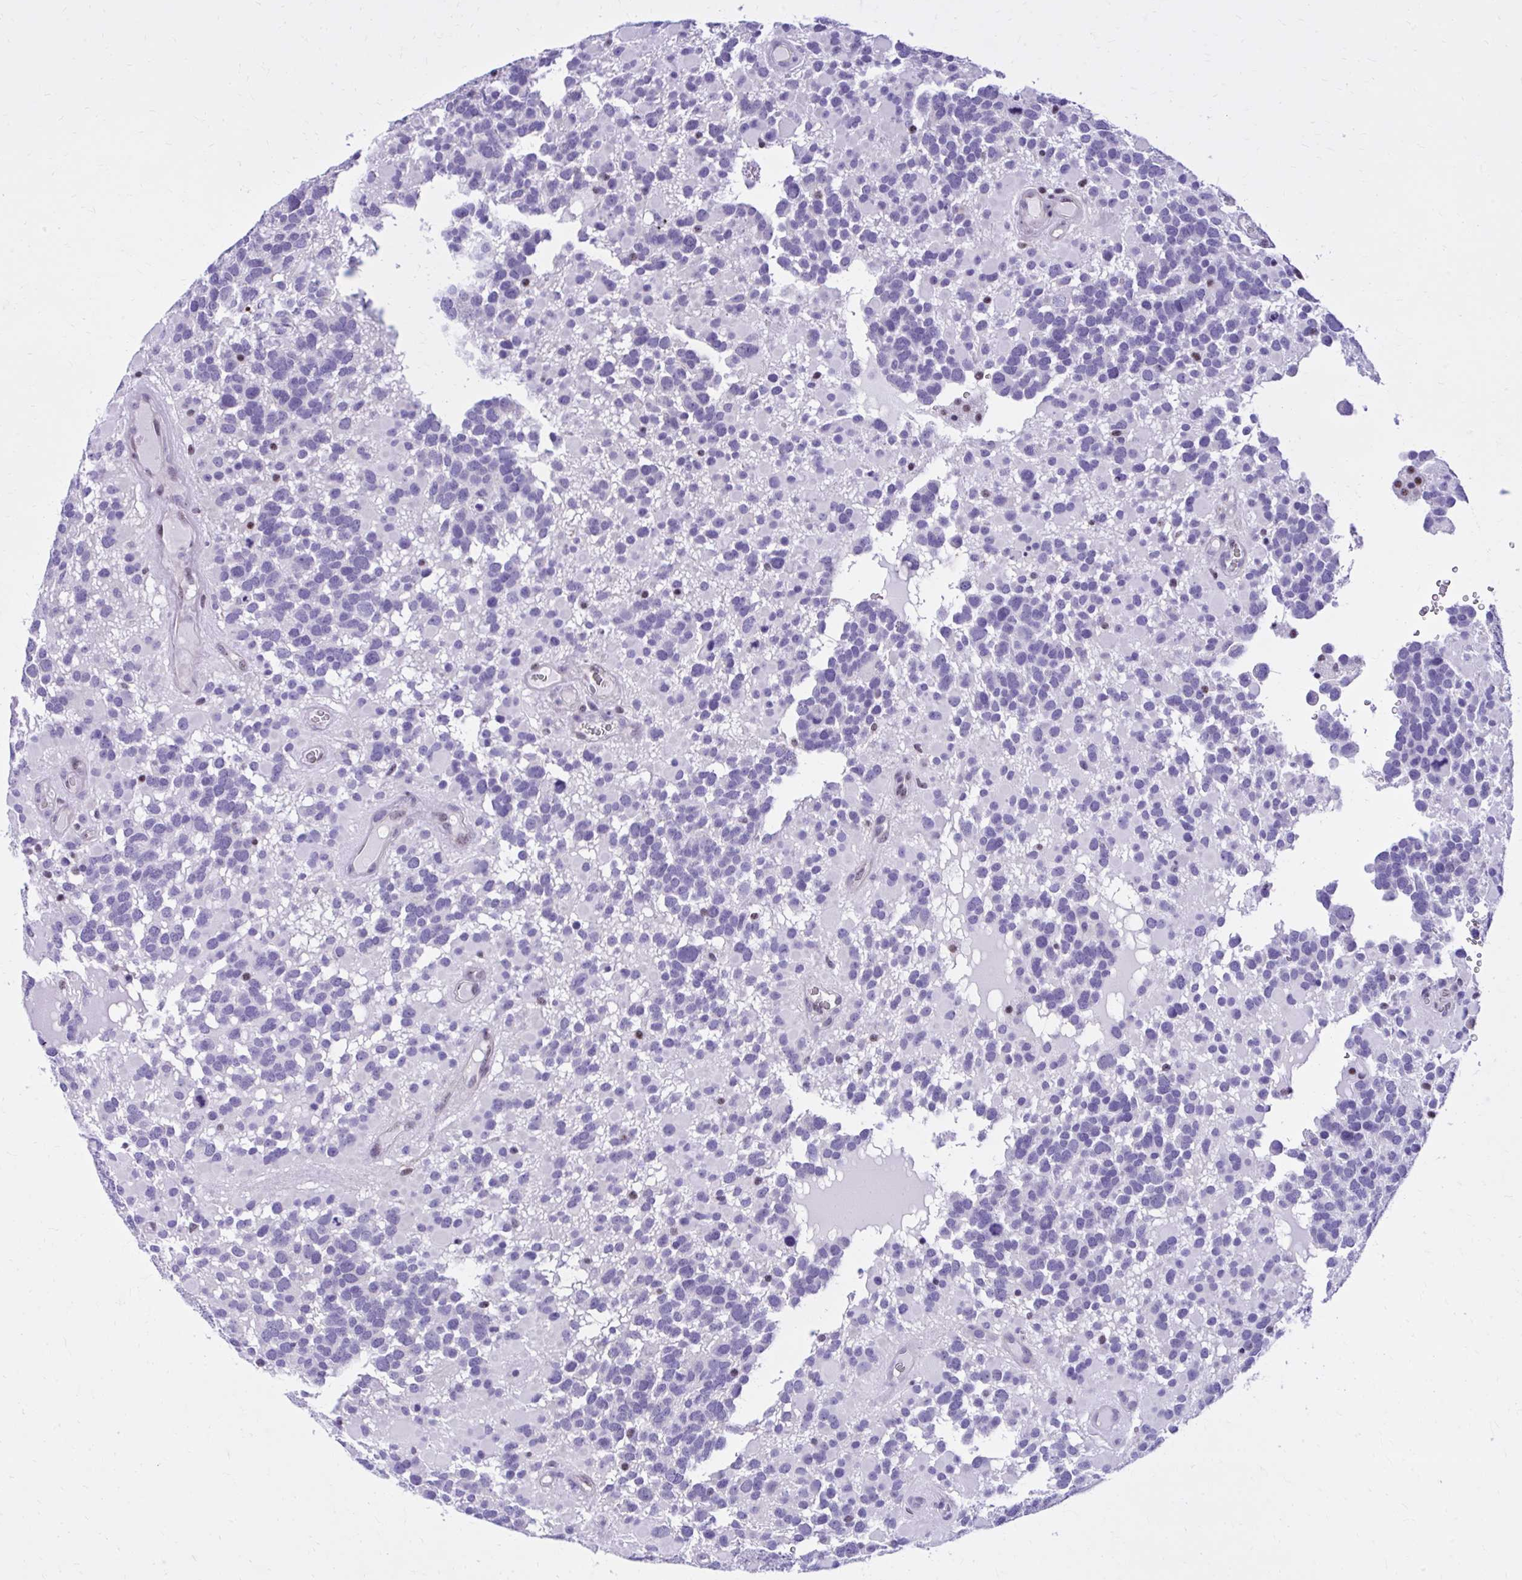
{"staining": {"intensity": "negative", "quantity": "none", "location": "none"}, "tissue": "glioma", "cell_type": "Tumor cells", "image_type": "cancer", "snomed": [{"axis": "morphology", "description": "Glioma, malignant, High grade"}, {"axis": "topography", "description": "Brain"}], "caption": "IHC of human malignant glioma (high-grade) displays no staining in tumor cells. (DAB (3,3'-diaminobenzidine) IHC, high magnification).", "gene": "RASL11B", "patient": {"sex": "female", "age": 40}}